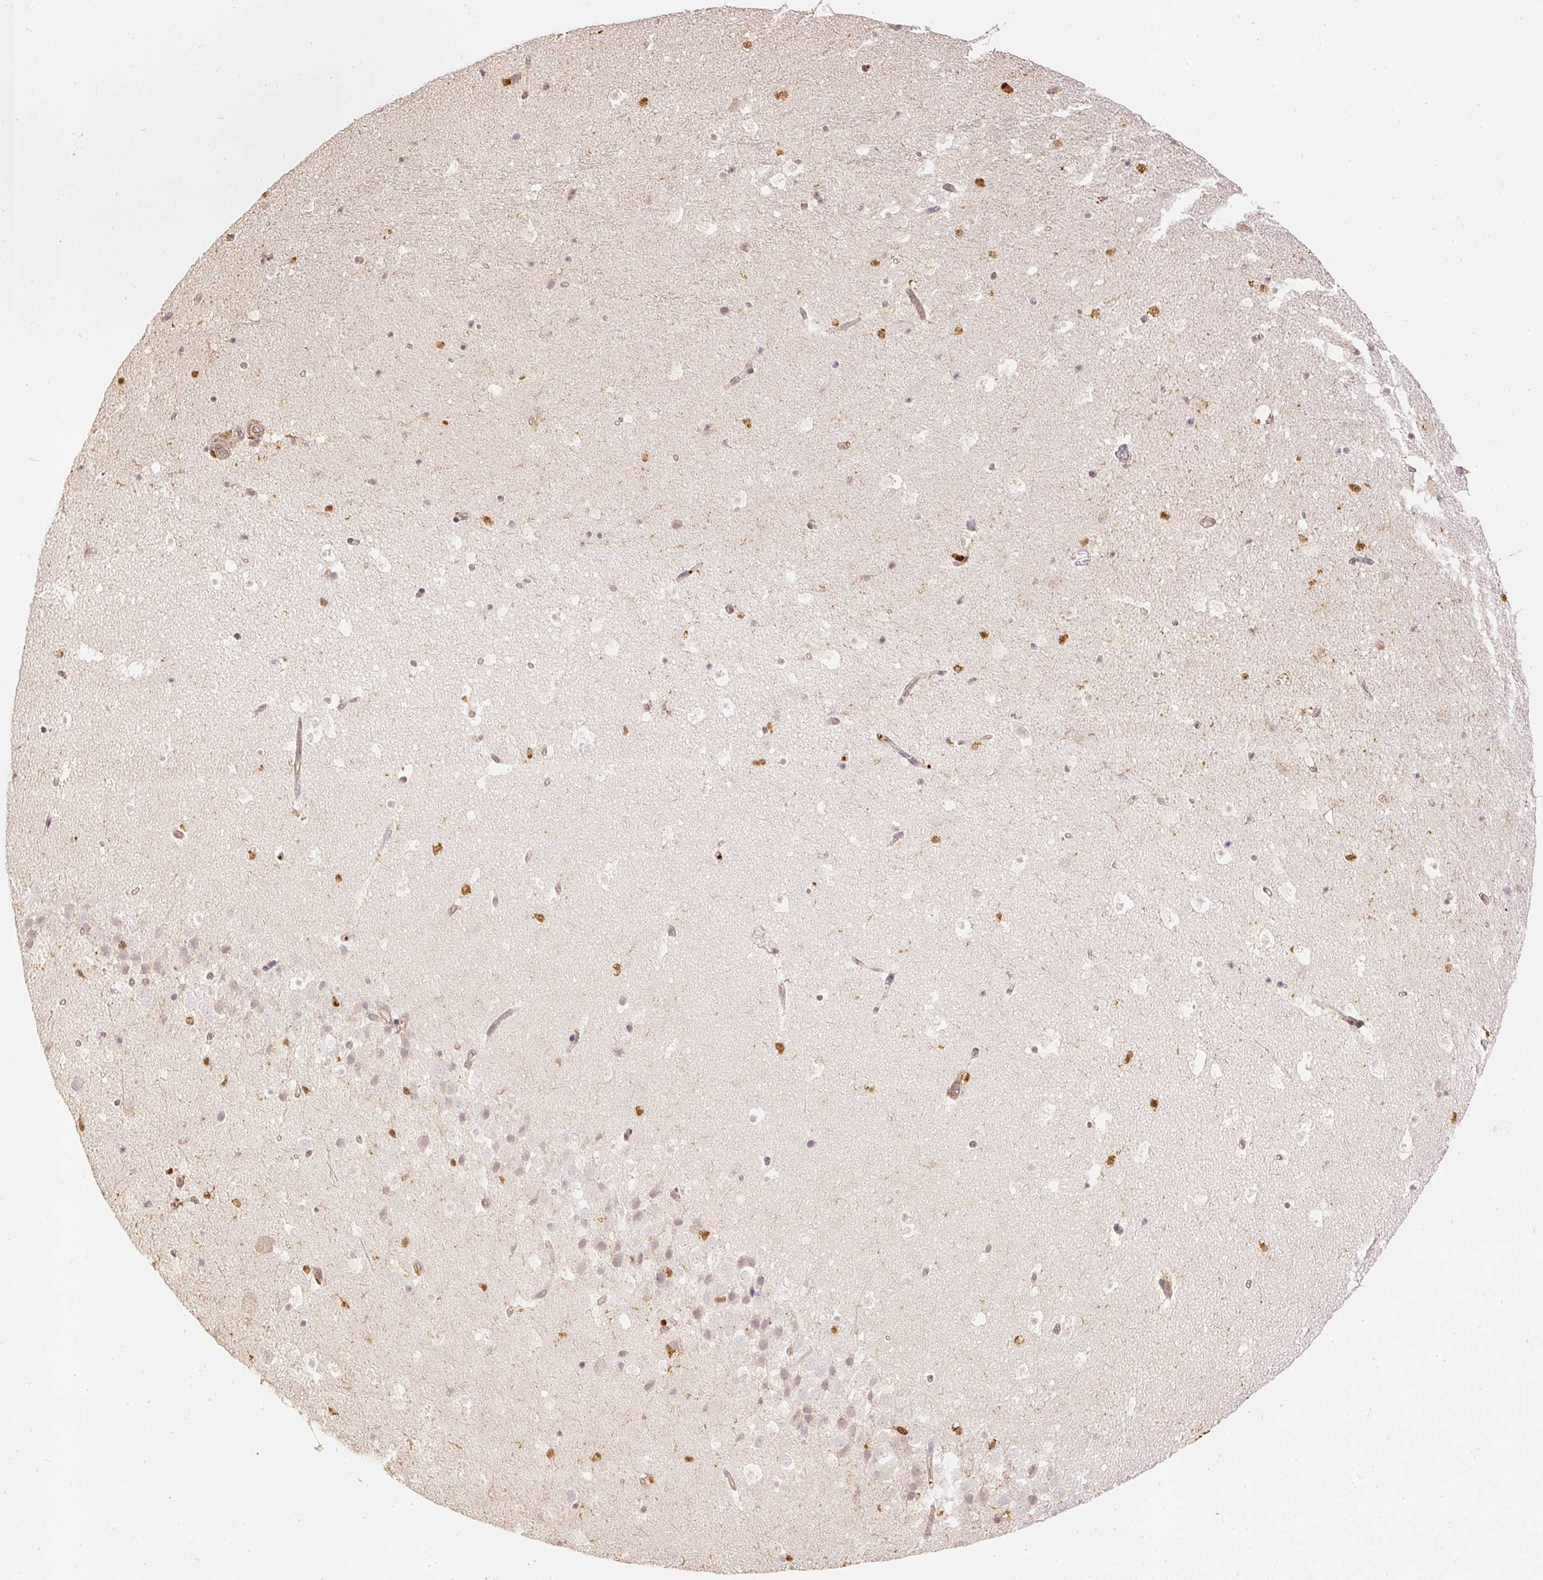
{"staining": {"intensity": "moderate", "quantity": "<25%", "location": "cytoplasmic/membranous"}, "tissue": "hippocampus", "cell_type": "Glial cells", "image_type": "normal", "snomed": [{"axis": "morphology", "description": "Normal tissue, NOS"}, {"axis": "topography", "description": "Hippocampus"}], "caption": "Immunohistochemical staining of benign human hippocampus exhibits <25% levels of moderate cytoplasmic/membranous protein staining in about <25% of glial cells.", "gene": "PFN1", "patient": {"sex": "male", "age": 37}}